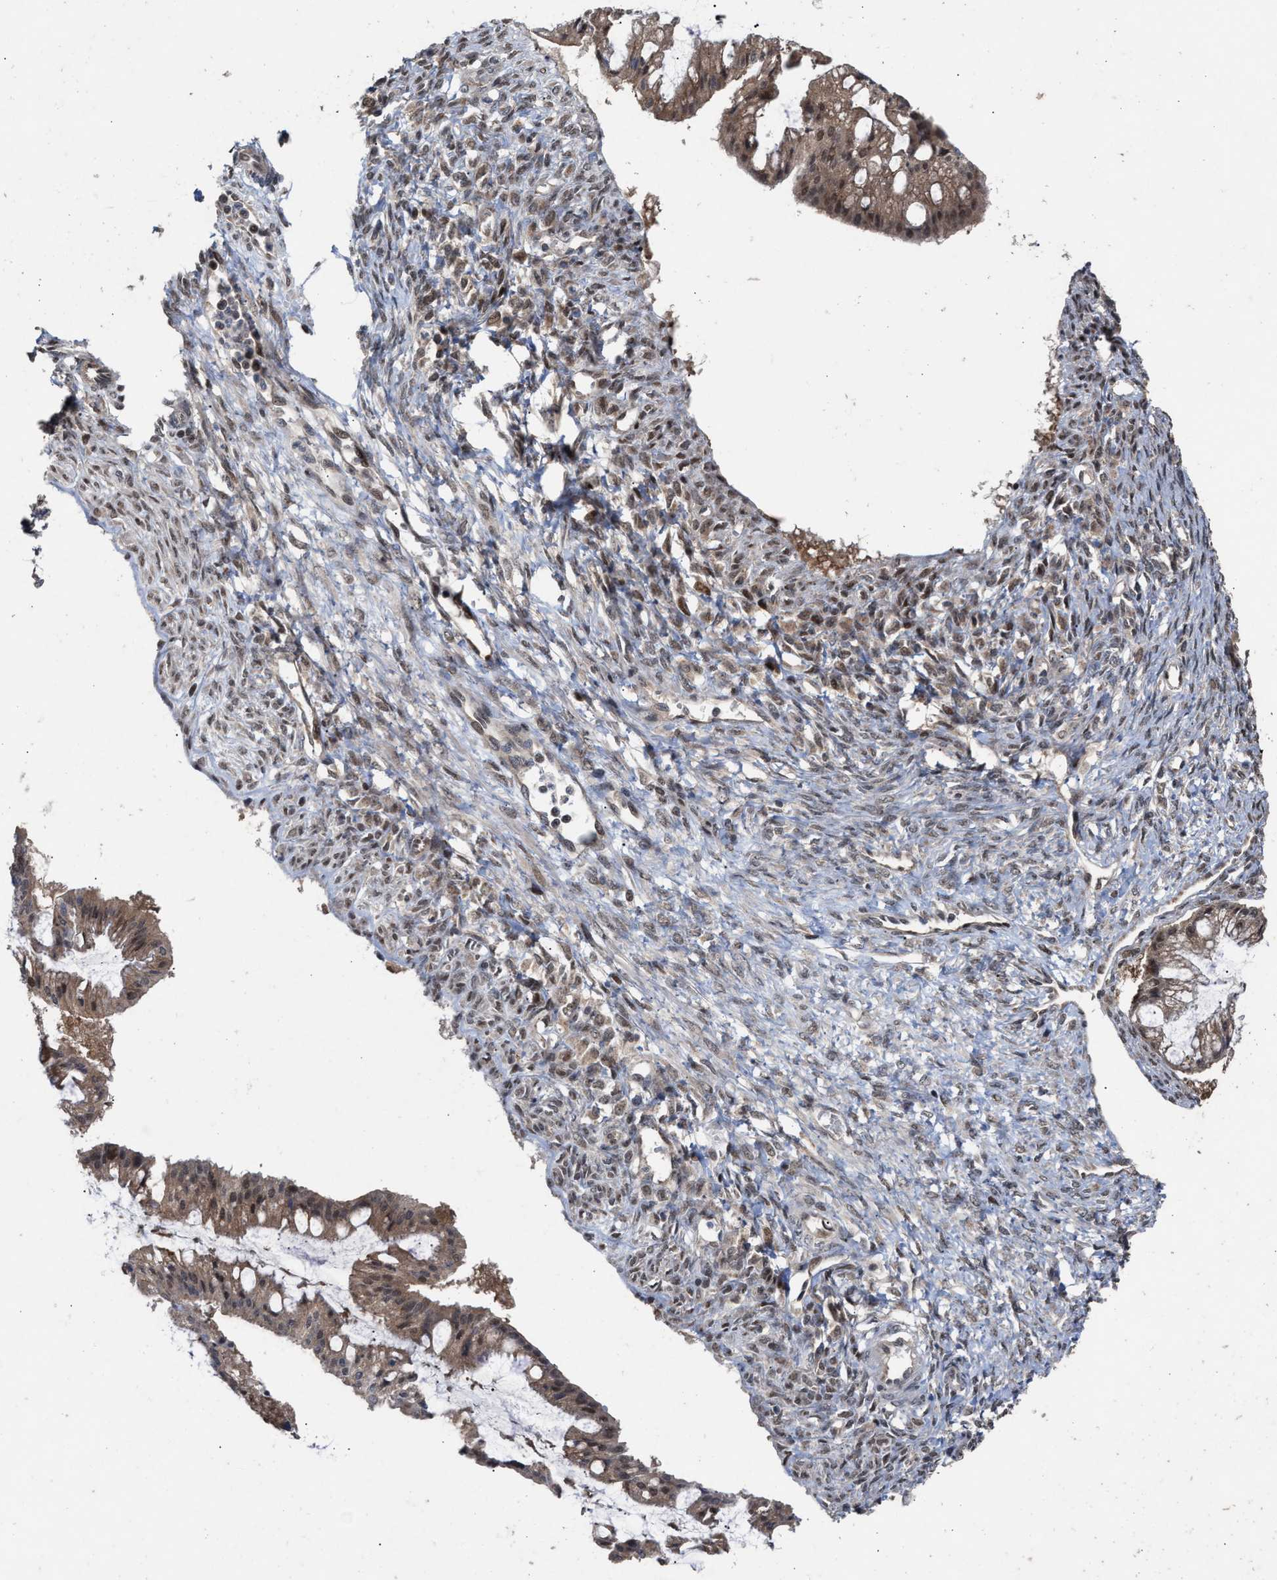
{"staining": {"intensity": "moderate", "quantity": ">75%", "location": "cytoplasmic/membranous"}, "tissue": "ovarian cancer", "cell_type": "Tumor cells", "image_type": "cancer", "snomed": [{"axis": "morphology", "description": "Cystadenocarcinoma, mucinous, NOS"}, {"axis": "topography", "description": "Ovary"}], "caption": "Mucinous cystadenocarcinoma (ovarian) tissue exhibits moderate cytoplasmic/membranous positivity in about >75% of tumor cells, visualized by immunohistochemistry.", "gene": "MKNK2", "patient": {"sex": "female", "age": 73}}